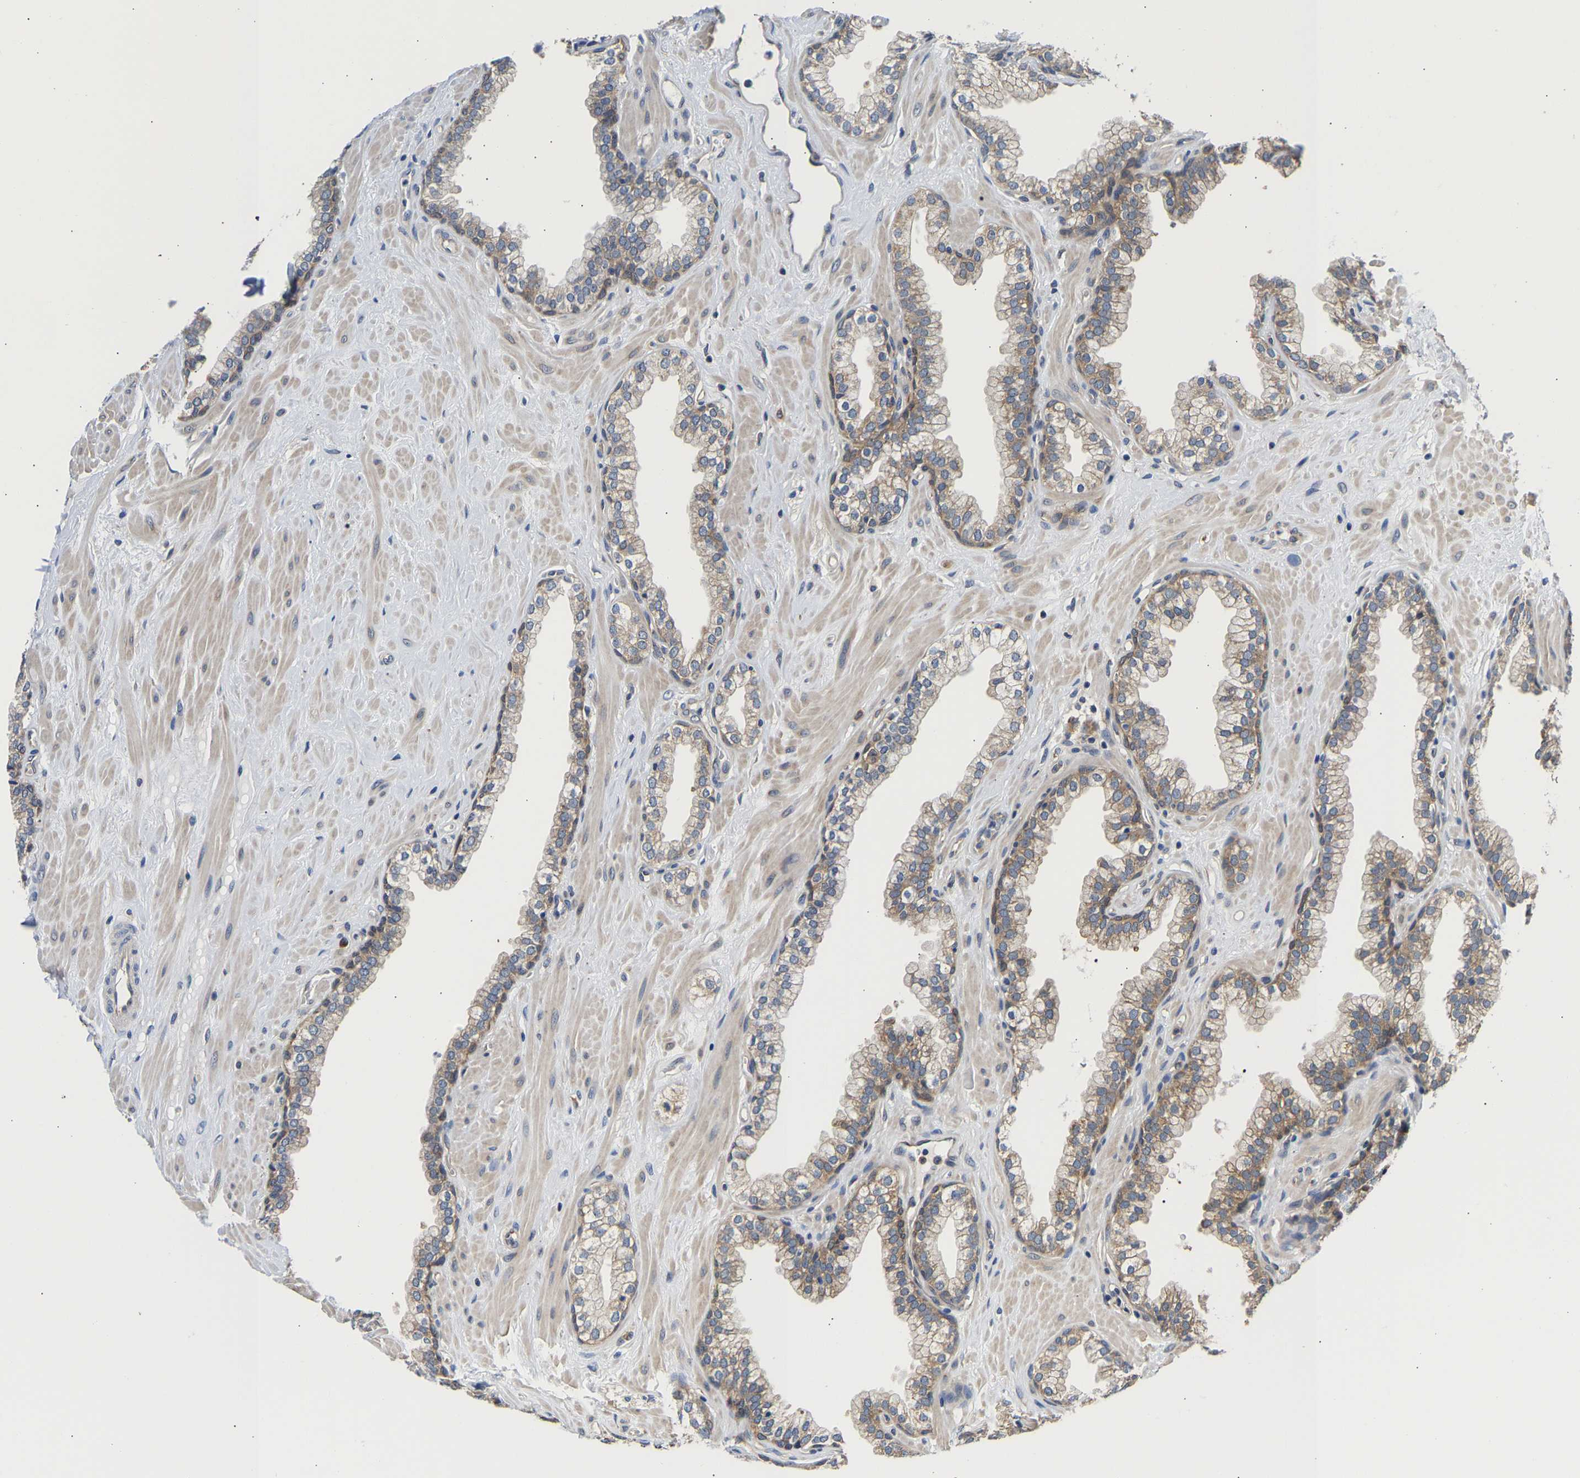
{"staining": {"intensity": "moderate", "quantity": "<25%", "location": "cytoplasmic/membranous"}, "tissue": "prostate", "cell_type": "Glandular cells", "image_type": "normal", "snomed": [{"axis": "morphology", "description": "Normal tissue, NOS"}, {"axis": "morphology", "description": "Urothelial carcinoma, Low grade"}, {"axis": "topography", "description": "Urinary bladder"}, {"axis": "topography", "description": "Prostate"}], "caption": "Protein analysis of benign prostate exhibits moderate cytoplasmic/membranous positivity in about <25% of glandular cells.", "gene": "CCDC6", "patient": {"sex": "male", "age": 60}}